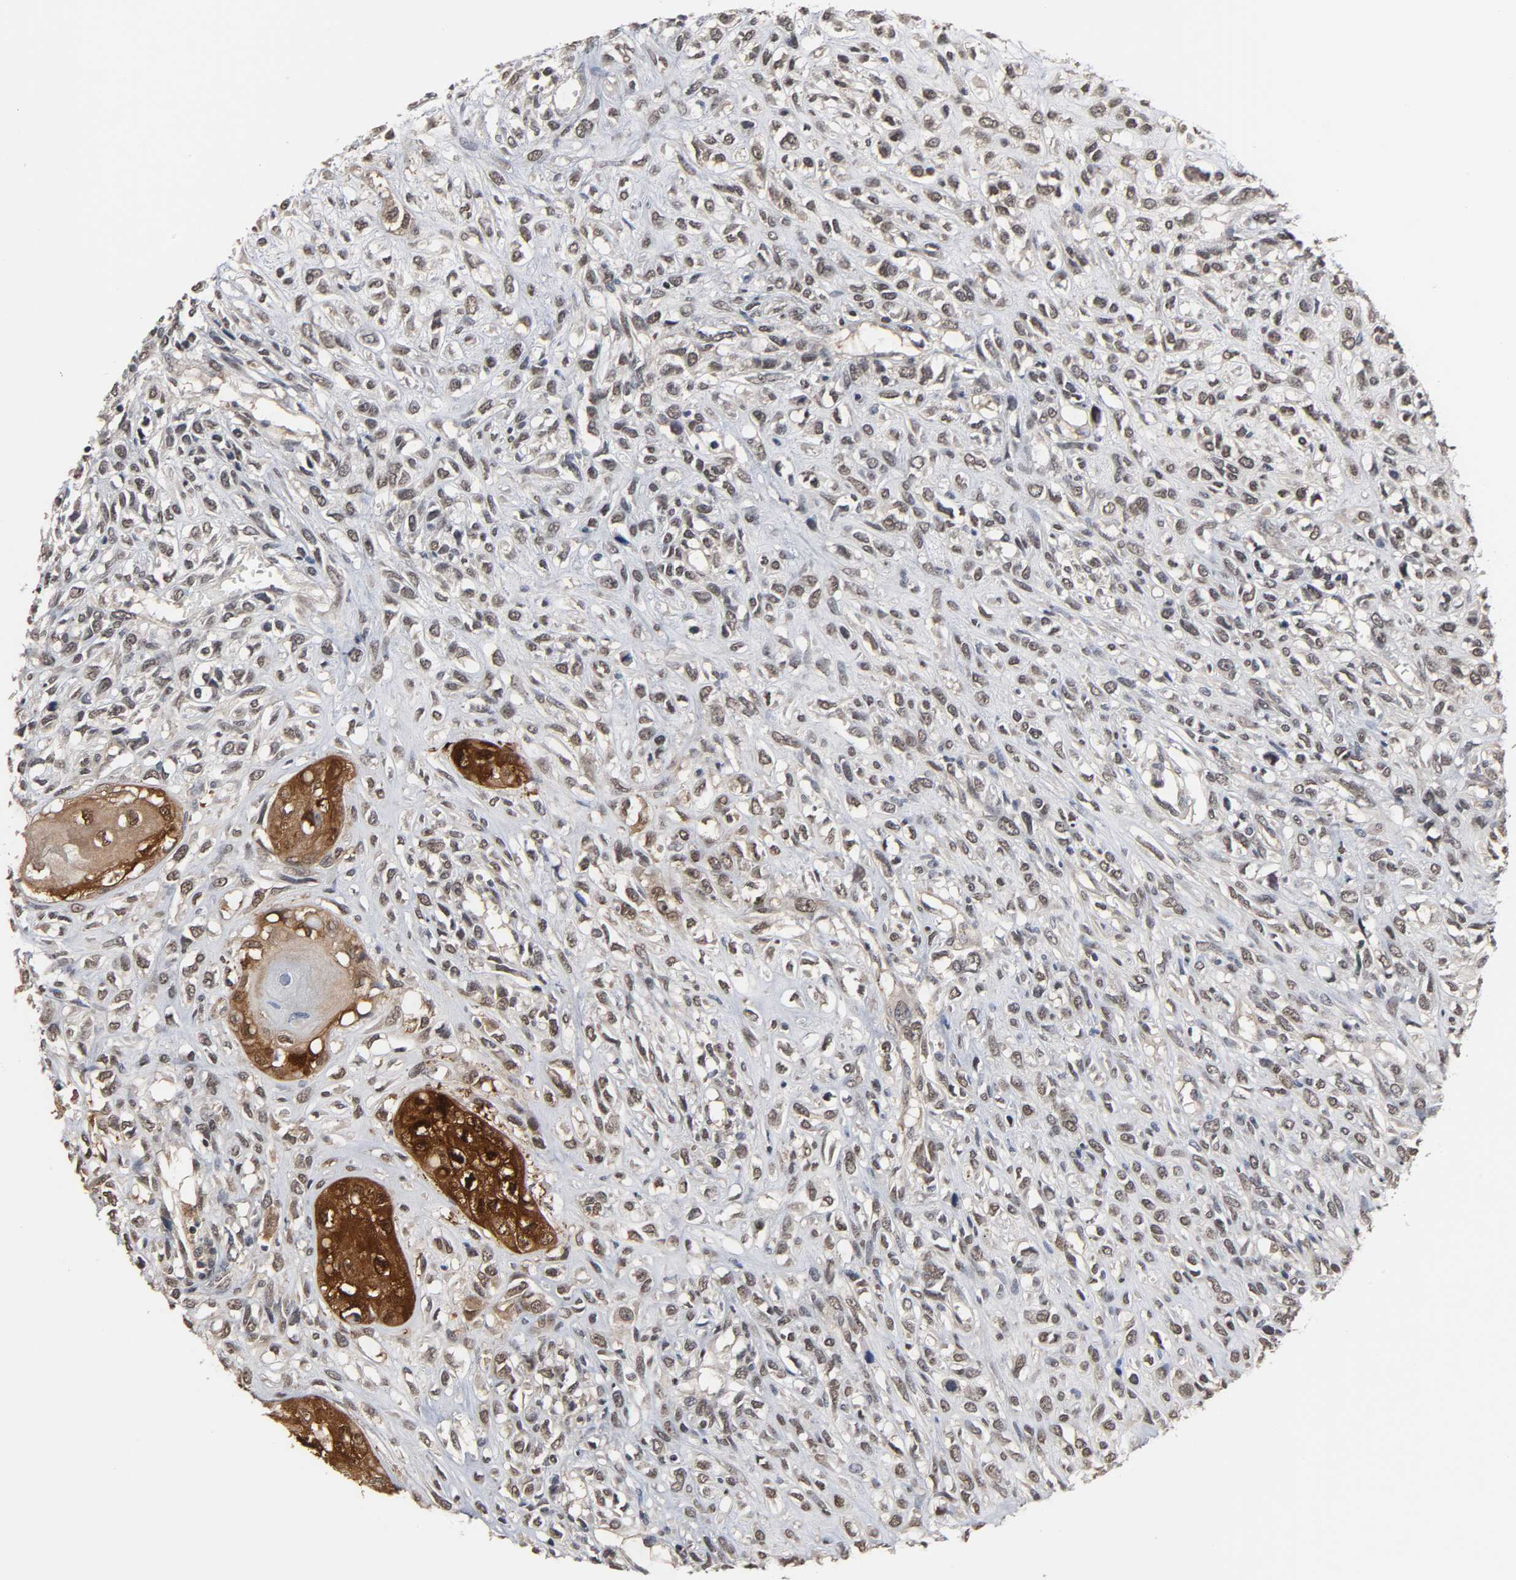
{"staining": {"intensity": "weak", "quantity": ">75%", "location": "cytoplasmic/membranous,nuclear"}, "tissue": "head and neck cancer", "cell_type": "Tumor cells", "image_type": "cancer", "snomed": [{"axis": "morphology", "description": "Necrosis, NOS"}, {"axis": "morphology", "description": "Neoplasm, malignant, NOS"}, {"axis": "topography", "description": "Salivary gland"}, {"axis": "topography", "description": "Head-Neck"}], "caption": "Immunohistochemical staining of head and neck cancer (neoplasm (malignant)) reveals low levels of weak cytoplasmic/membranous and nuclear protein expression in about >75% of tumor cells. The protein is shown in brown color, while the nuclei are stained blue.", "gene": "HTR1E", "patient": {"sex": "male", "age": 43}}